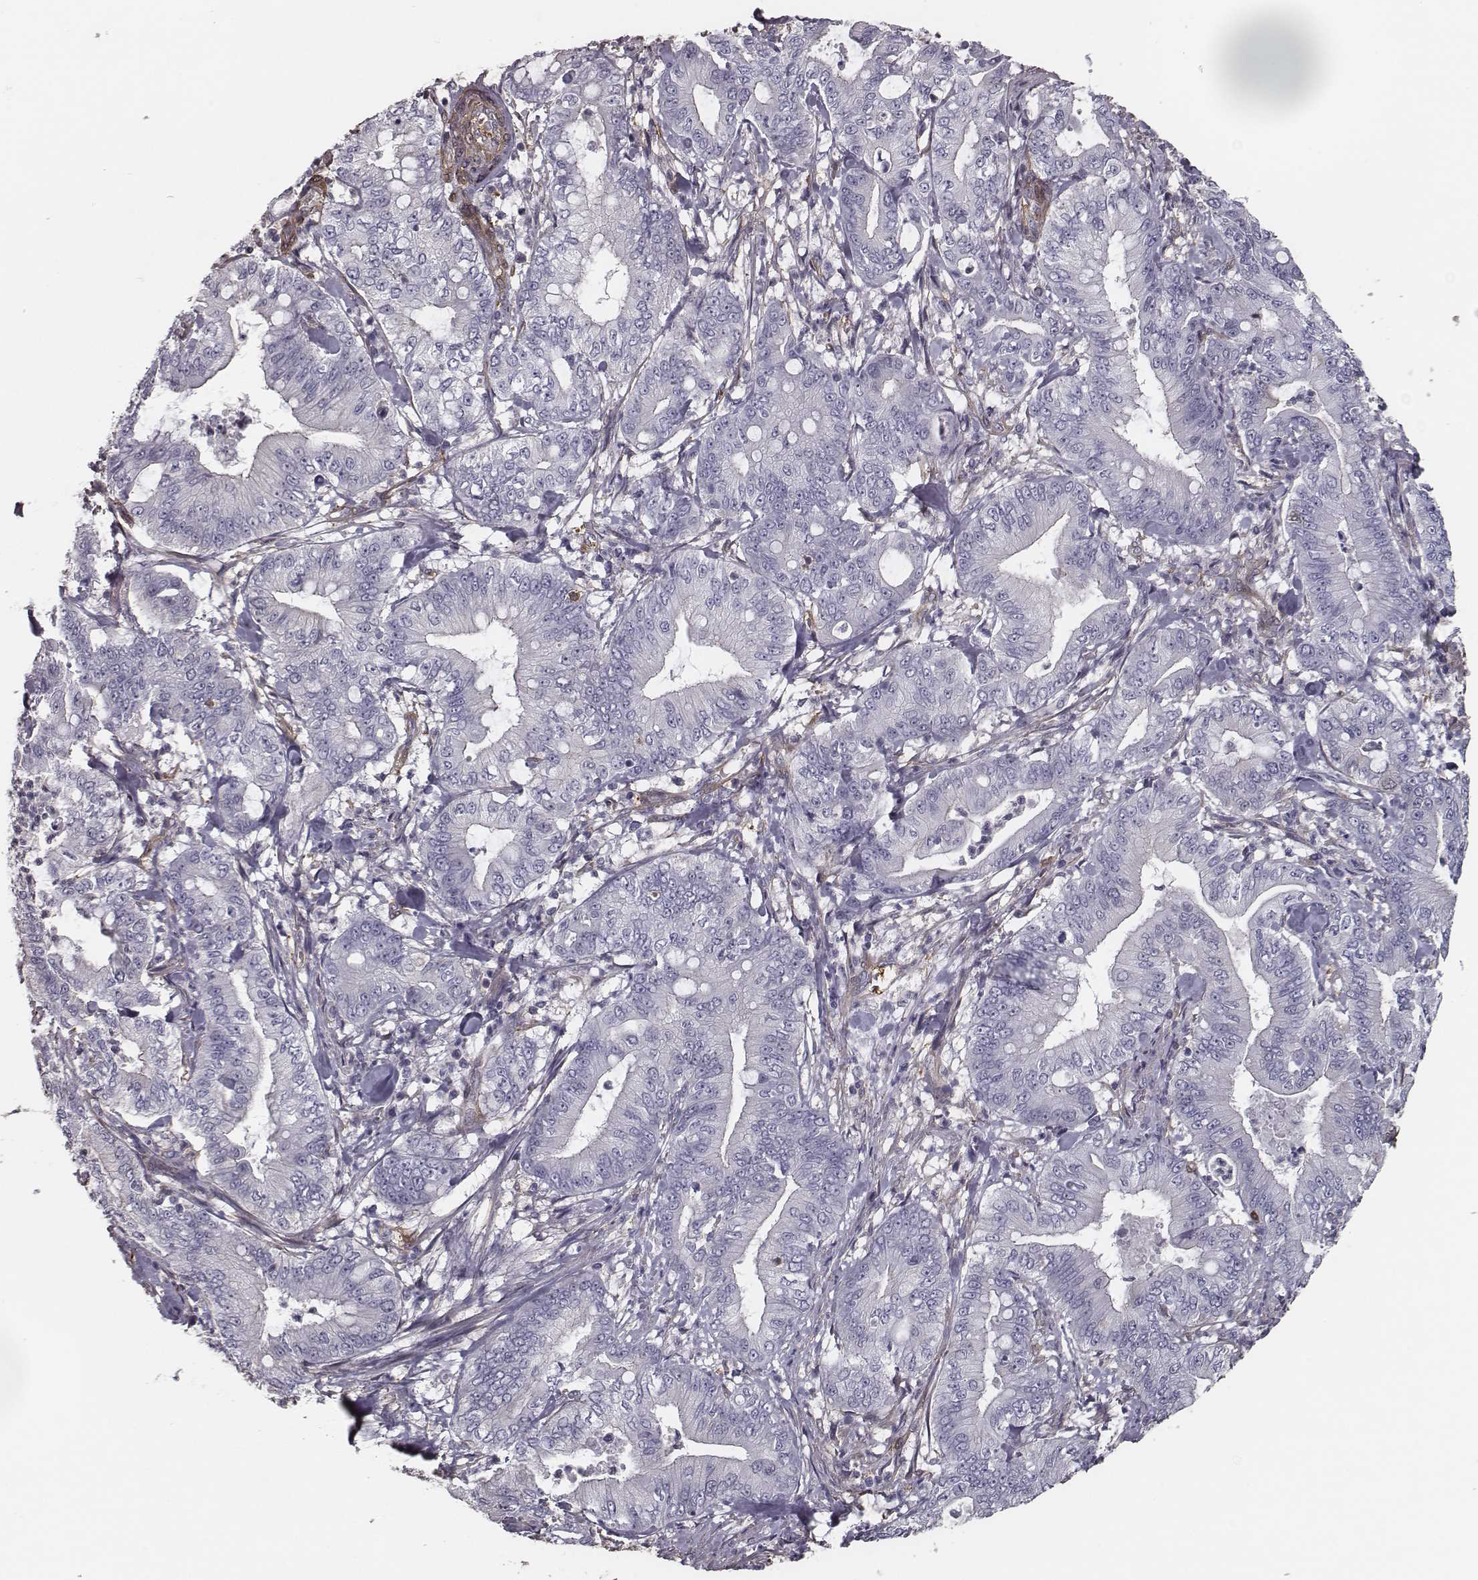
{"staining": {"intensity": "negative", "quantity": "none", "location": "none"}, "tissue": "pancreatic cancer", "cell_type": "Tumor cells", "image_type": "cancer", "snomed": [{"axis": "morphology", "description": "Adenocarcinoma, NOS"}, {"axis": "topography", "description": "Pancreas"}], "caption": "Histopathology image shows no significant protein positivity in tumor cells of pancreatic cancer.", "gene": "ISYNA1", "patient": {"sex": "male", "age": 71}}